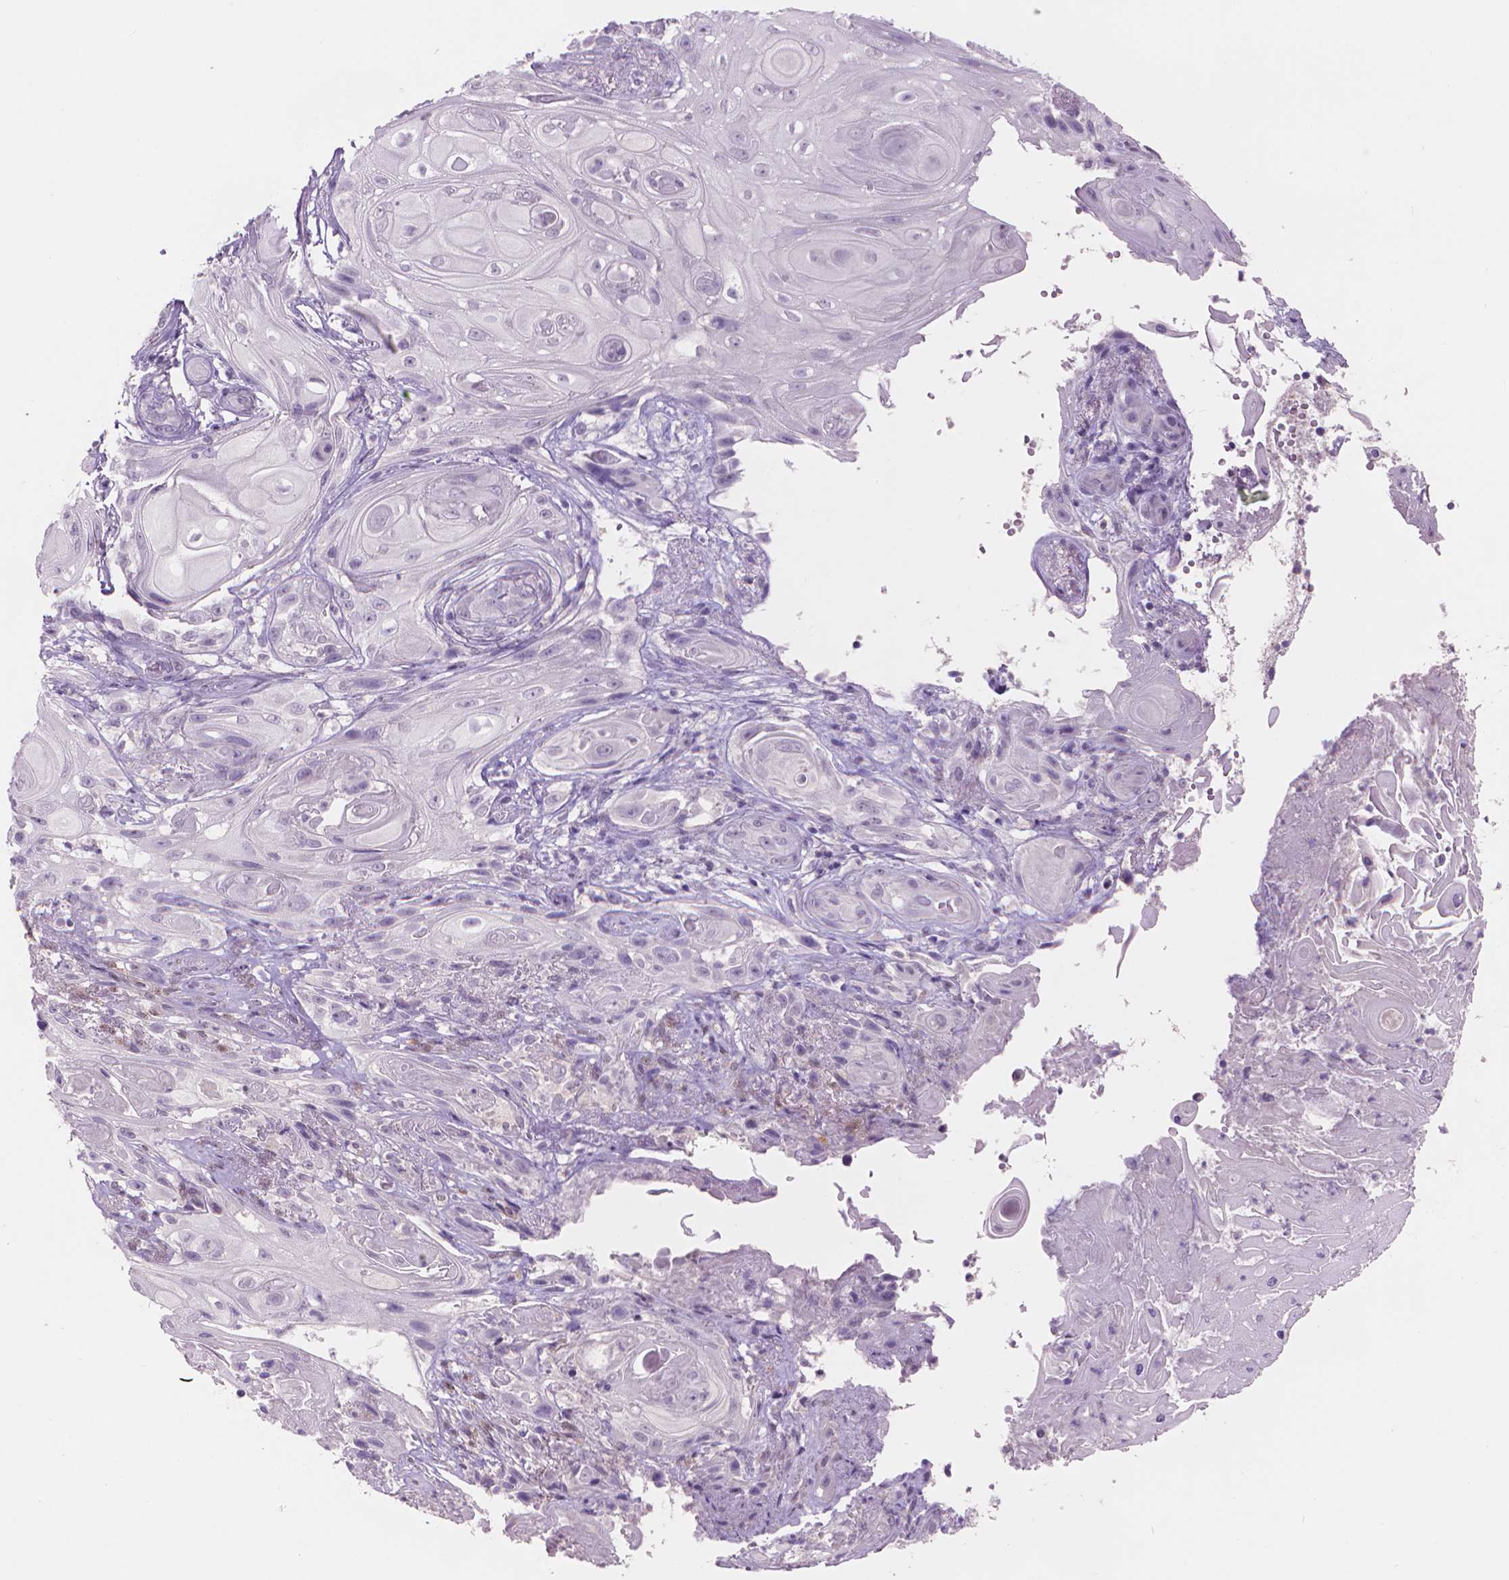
{"staining": {"intensity": "negative", "quantity": "none", "location": "none"}, "tissue": "skin cancer", "cell_type": "Tumor cells", "image_type": "cancer", "snomed": [{"axis": "morphology", "description": "Squamous cell carcinoma, NOS"}, {"axis": "topography", "description": "Skin"}], "caption": "High magnification brightfield microscopy of skin squamous cell carcinoma stained with DAB (3,3'-diaminobenzidine) (brown) and counterstained with hematoxylin (blue): tumor cells show no significant expression.", "gene": "ENO2", "patient": {"sex": "male", "age": 62}}